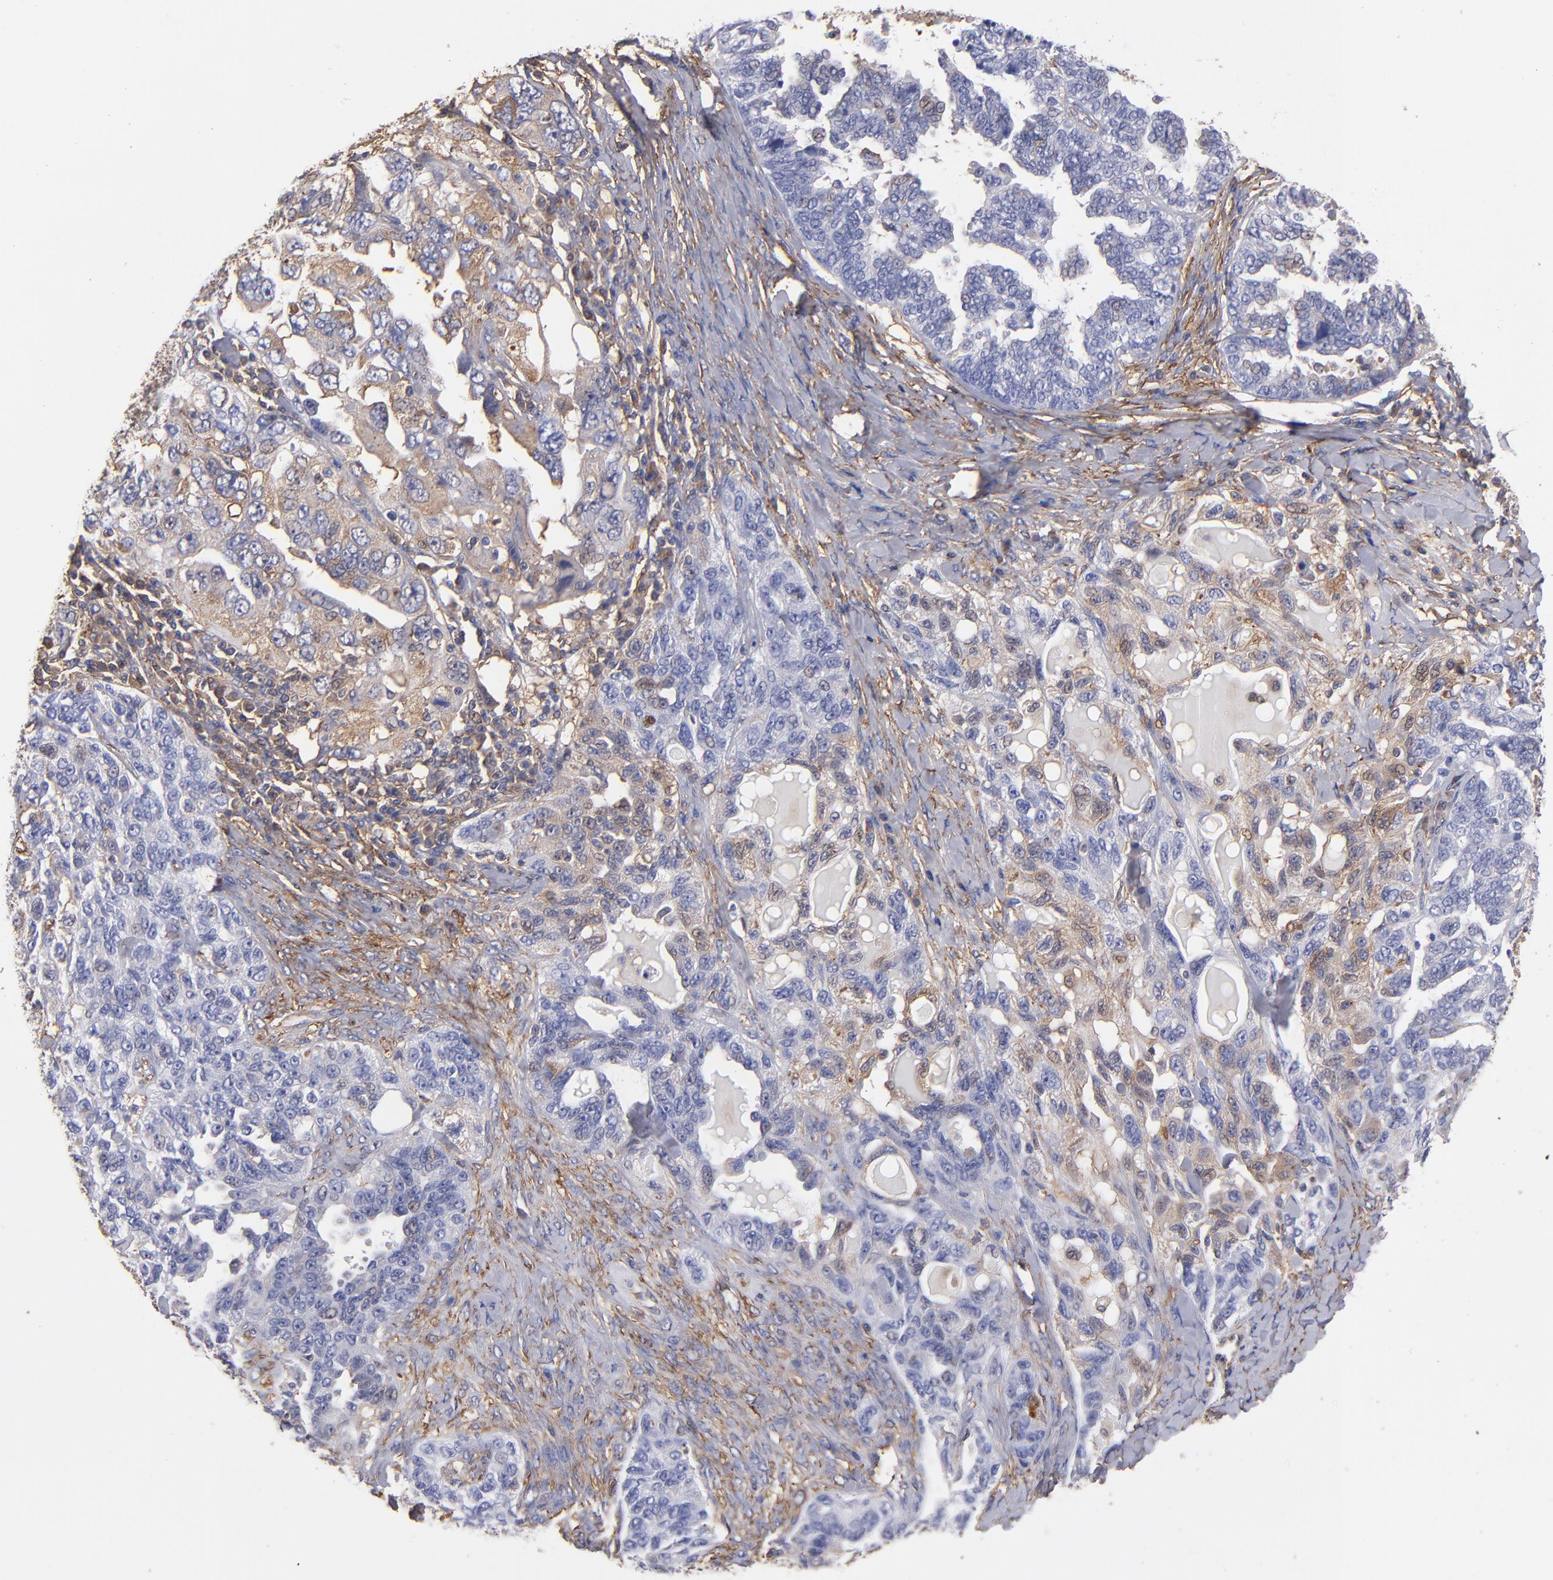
{"staining": {"intensity": "weak", "quantity": "<25%", "location": "cytoplasmic/membranous"}, "tissue": "ovarian cancer", "cell_type": "Tumor cells", "image_type": "cancer", "snomed": [{"axis": "morphology", "description": "Cystadenocarcinoma, serous, NOS"}, {"axis": "topography", "description": "Ovary"}], "caption": "High power microscopy image of an immunohistochemistry (IHC) micrograph of serous cystadenocarcinoma (ovarian), revealing no significant positivity in tumor cells.", "gene": "MVP", "patient": {"sex": "female", "age": 82}}